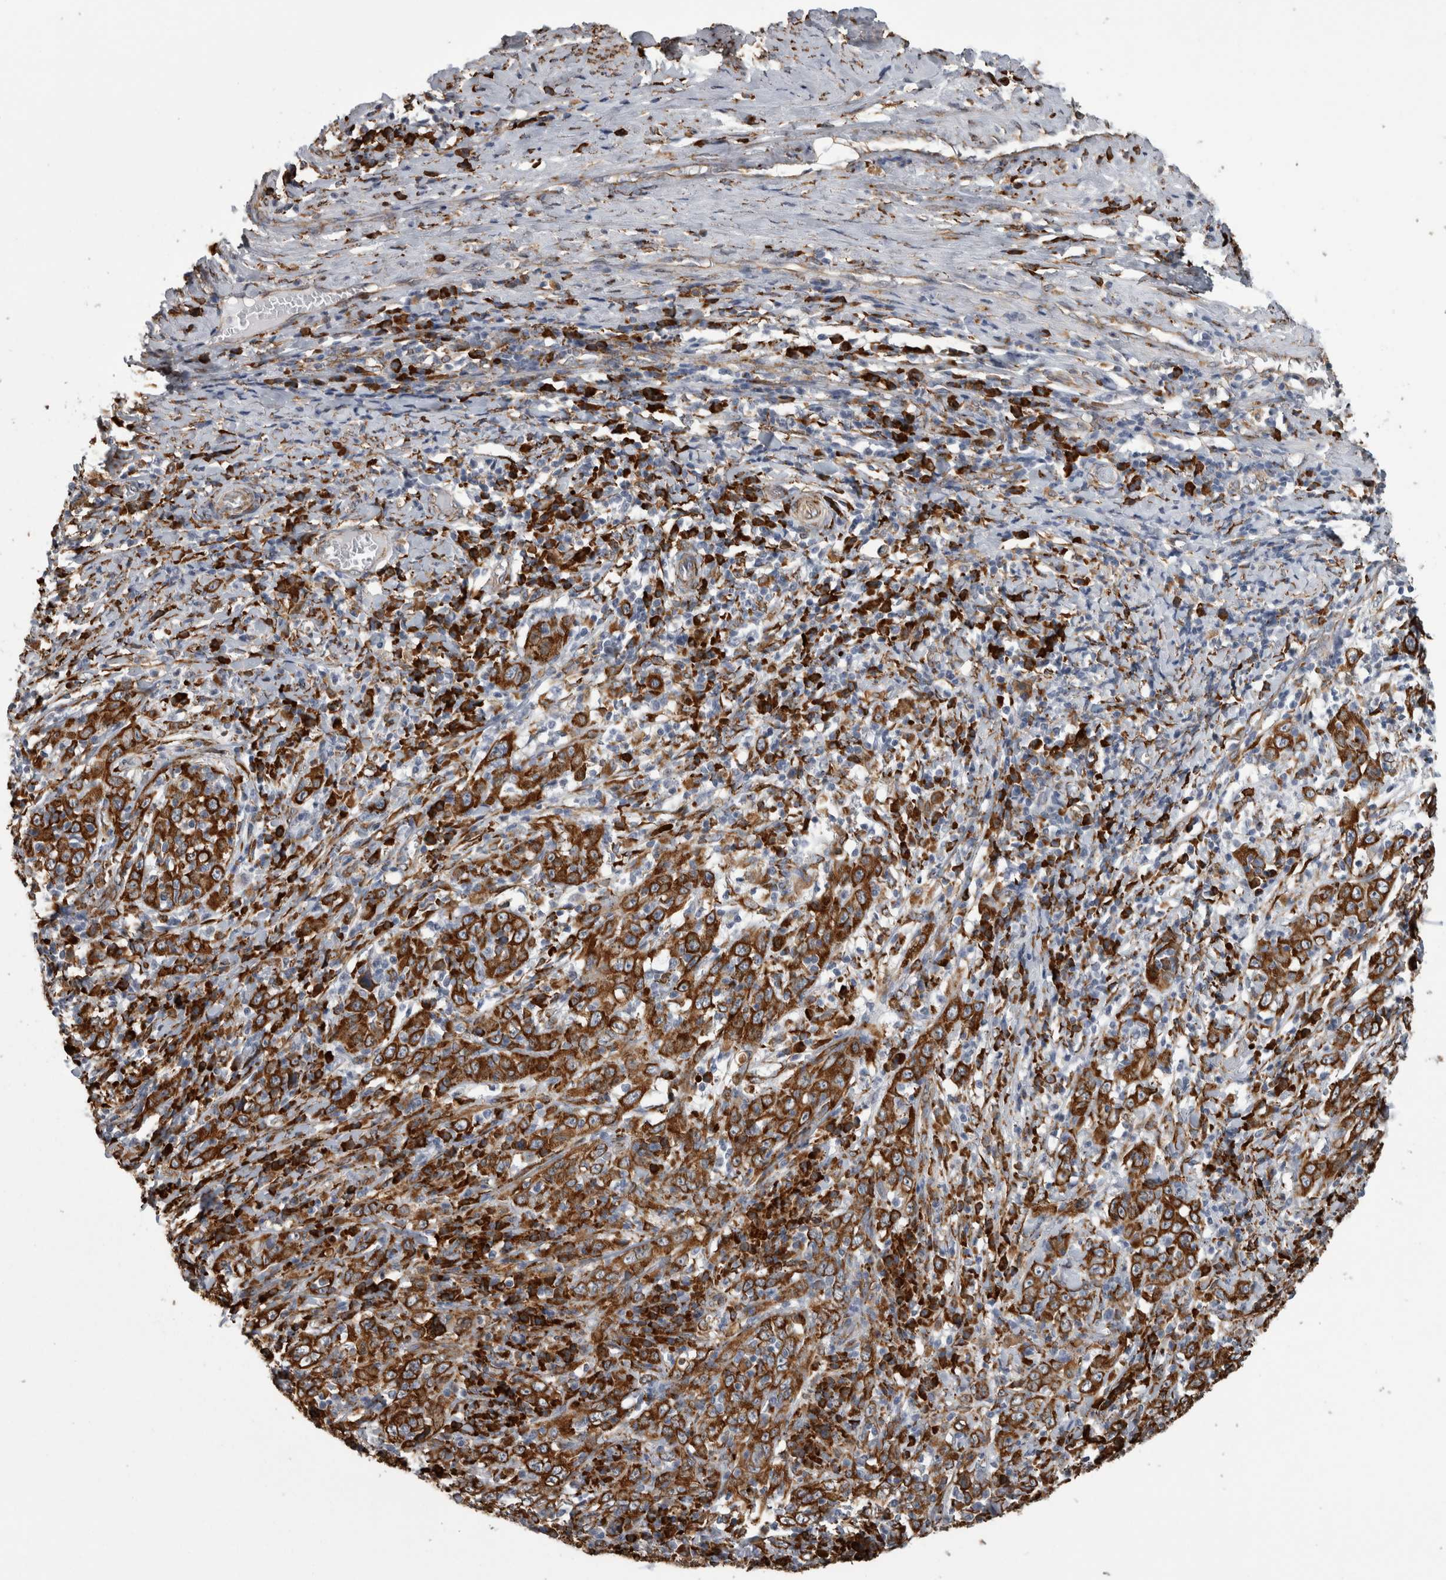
{"staining": {"intensity": "strong", "quantity": ">75%", "location": "cytoplasmic/membranous"}, "tissue": "cervical cancer", "cell_type": "Tumor cells", "image_type": "cancer", "snomed": [{"axis": "morphology", "description": "Squamous cell carcinoma, NOS"}, {"axis": "topography", "description": "Cervix"}], "caption": "IHC staining of cervical cancer, which demonstrates high levels of strong cytoplasmic/membranous positivity in about >75% of tumor cells indicating strong cytoplasmic/membranous protein staining. The staining was performed using DAB (brown) for protein detection and nuclei were counterstained in hematoxylin (blue).", "gene": "FHIP2B", "patient": {"sex": "female", "age": 46}}